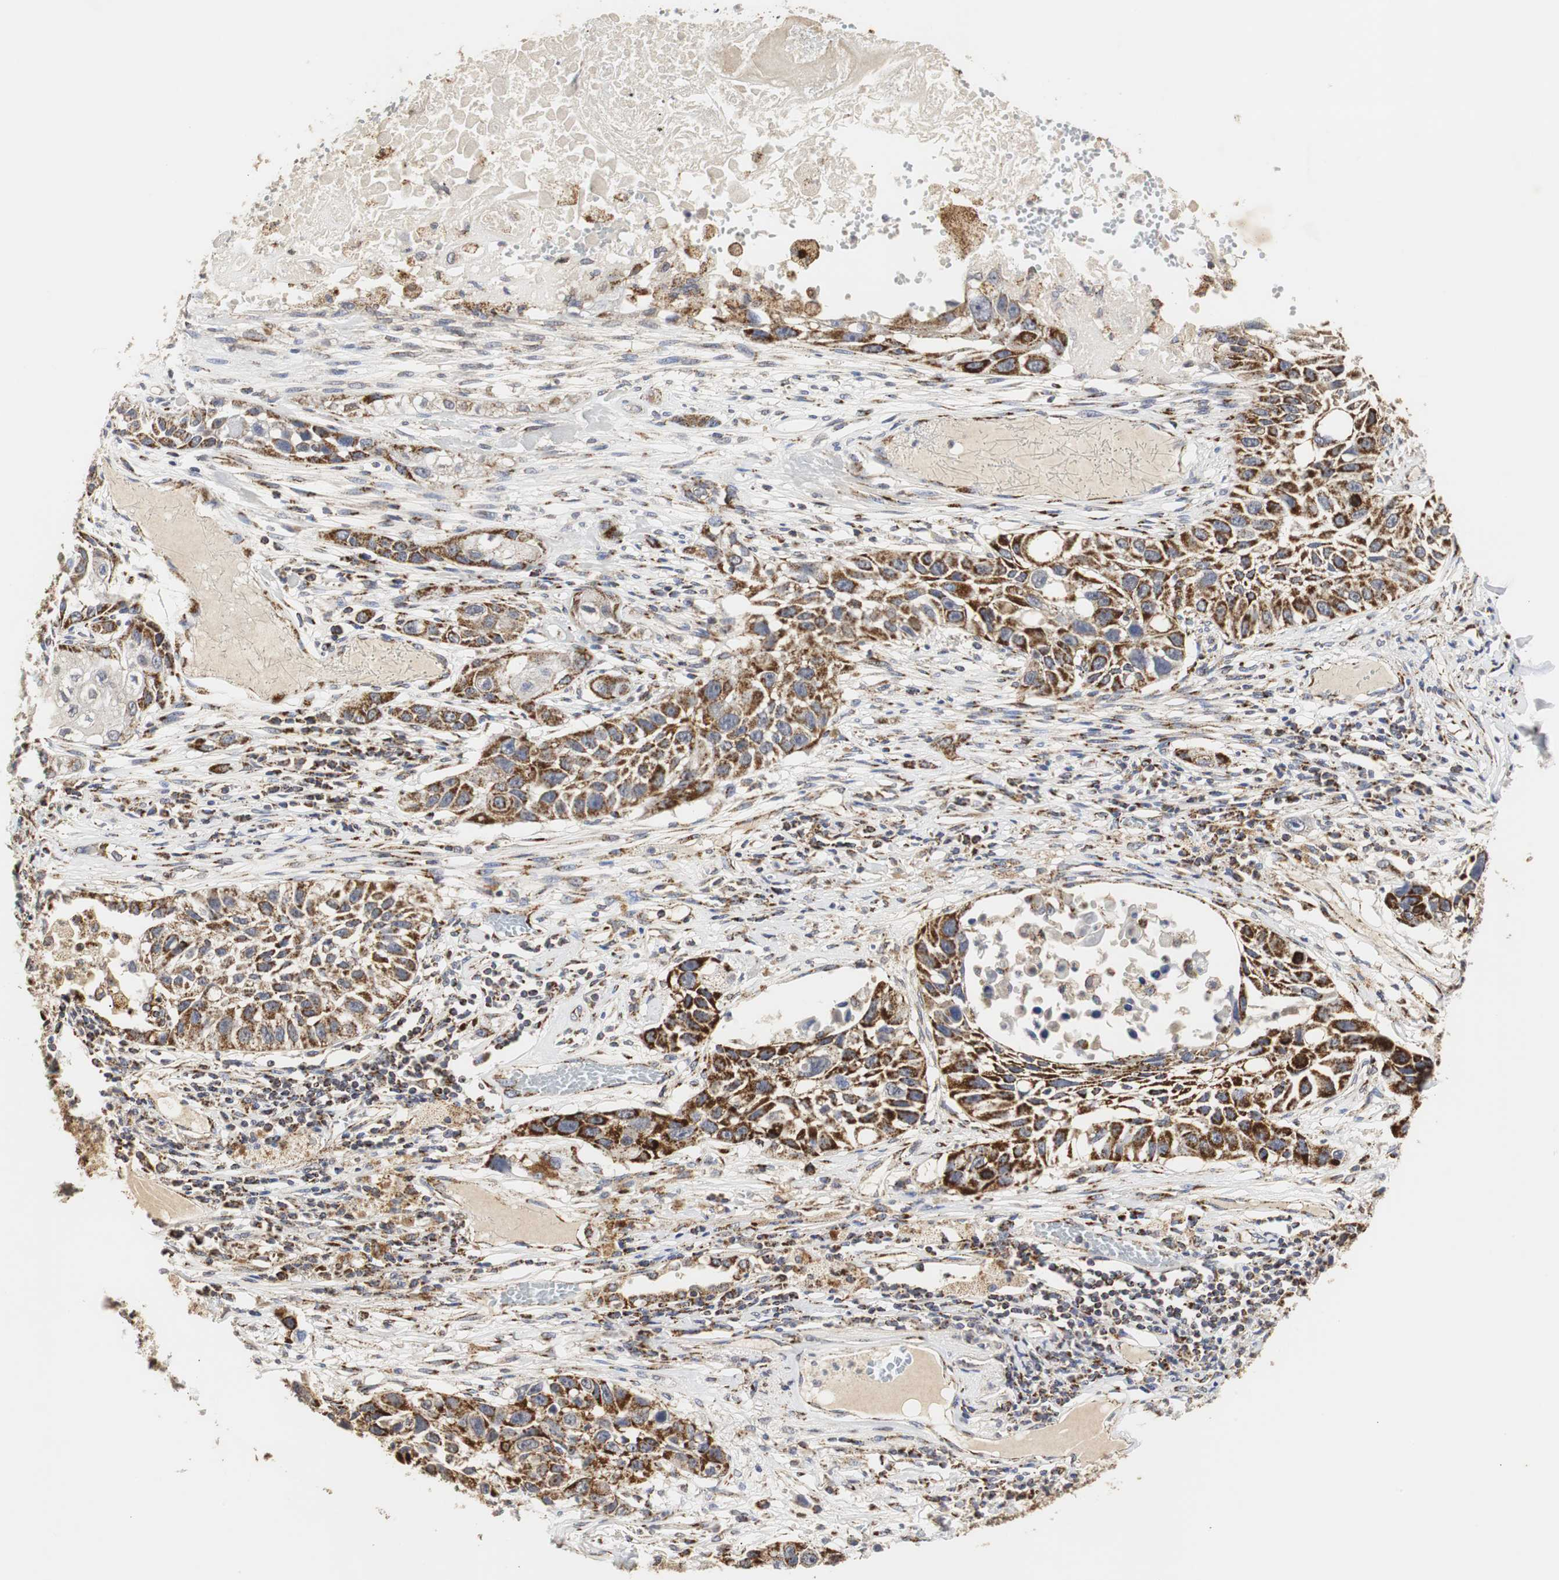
{"staining": {"intensity": "strong", "quantity": ">75%", "location": "cytoplasmic/membranous"}, "tissue": "lung cancer", "cell_type": "Tumor cells", "image_type": "cancer", "snomed": [{"axis": "morphology", "description": "Squamous cell carcinoma, NOS"}, {"axis": "topography", "description": "Lung"}], "caption": "Immunohistochemistry staining of squamous cell carcinoma (lung), which demonstrates high levels of strong cytoplasmic/membranous positivity in about >75% of tumor cells indicating strong cytoplasmic/membranous protein staining. The staining was performed using DAB (brown) for protein detection and nuclei were counterstained in hematoxylin (blue).", "gene": "HSD17B10", "patient": {"sex": "male", "age": 71}}